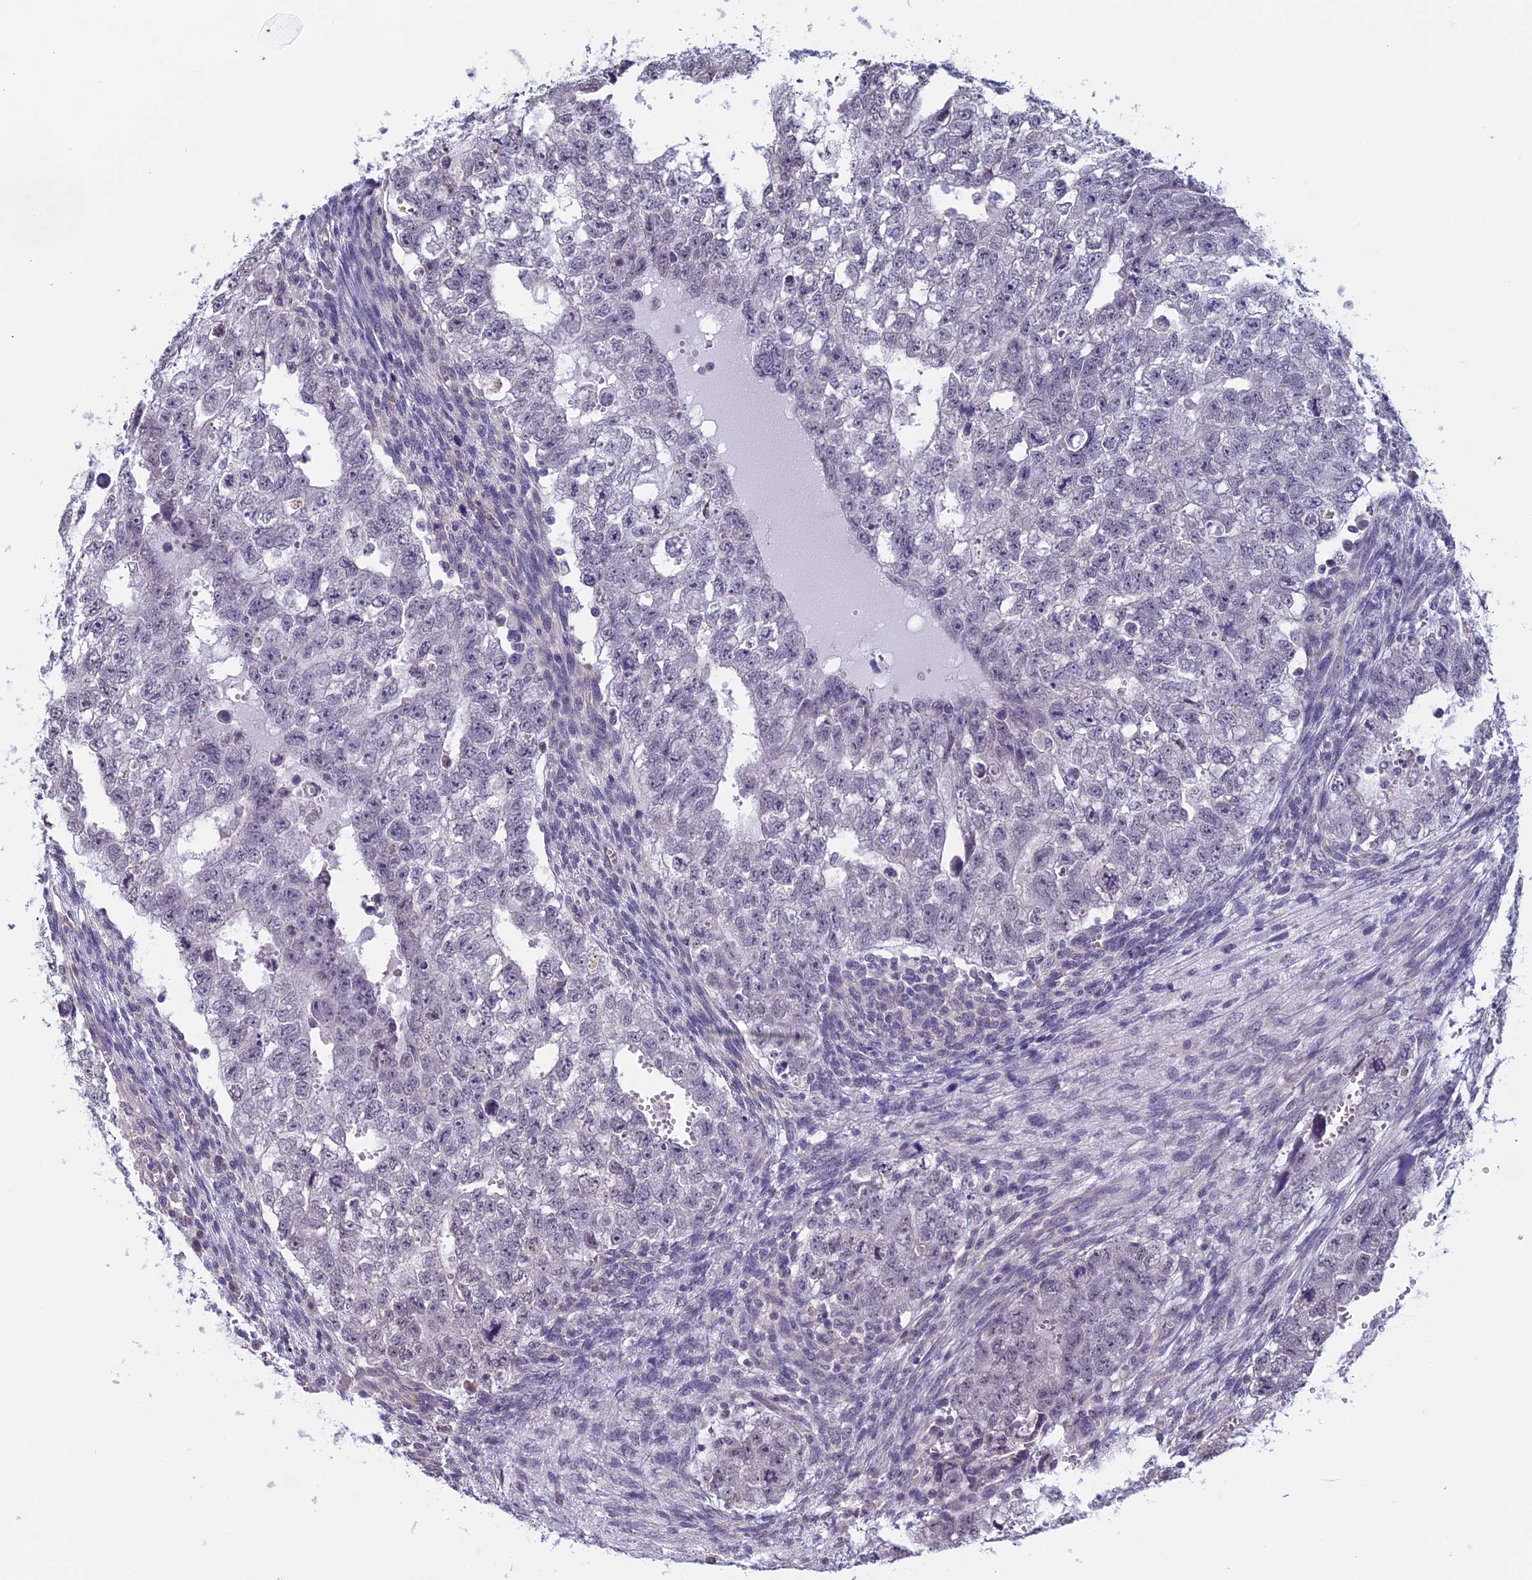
{"staining": {"intensity": "negative", "quantity": "none", "location": "none"}, "tissue": "testis cancer", "cell_type": "Tumor cells", "image_type": "cancer", "snomed": [{"axis": "morphology", "description": "Seminoma, NOS"}, {"axis": "morphology", "description": "Carcinoma, Embryonal, NOS"}, {"axis": "topography", "description": "Testis"}], "caption": "A histopathology image of seminoma (testis) stained for a protein demonstrates no brown staining in tumor cells. (DAB IHC, high magnification).", "gene": "SLC1A6", "patient": {"sex": "male", "age": 38}}